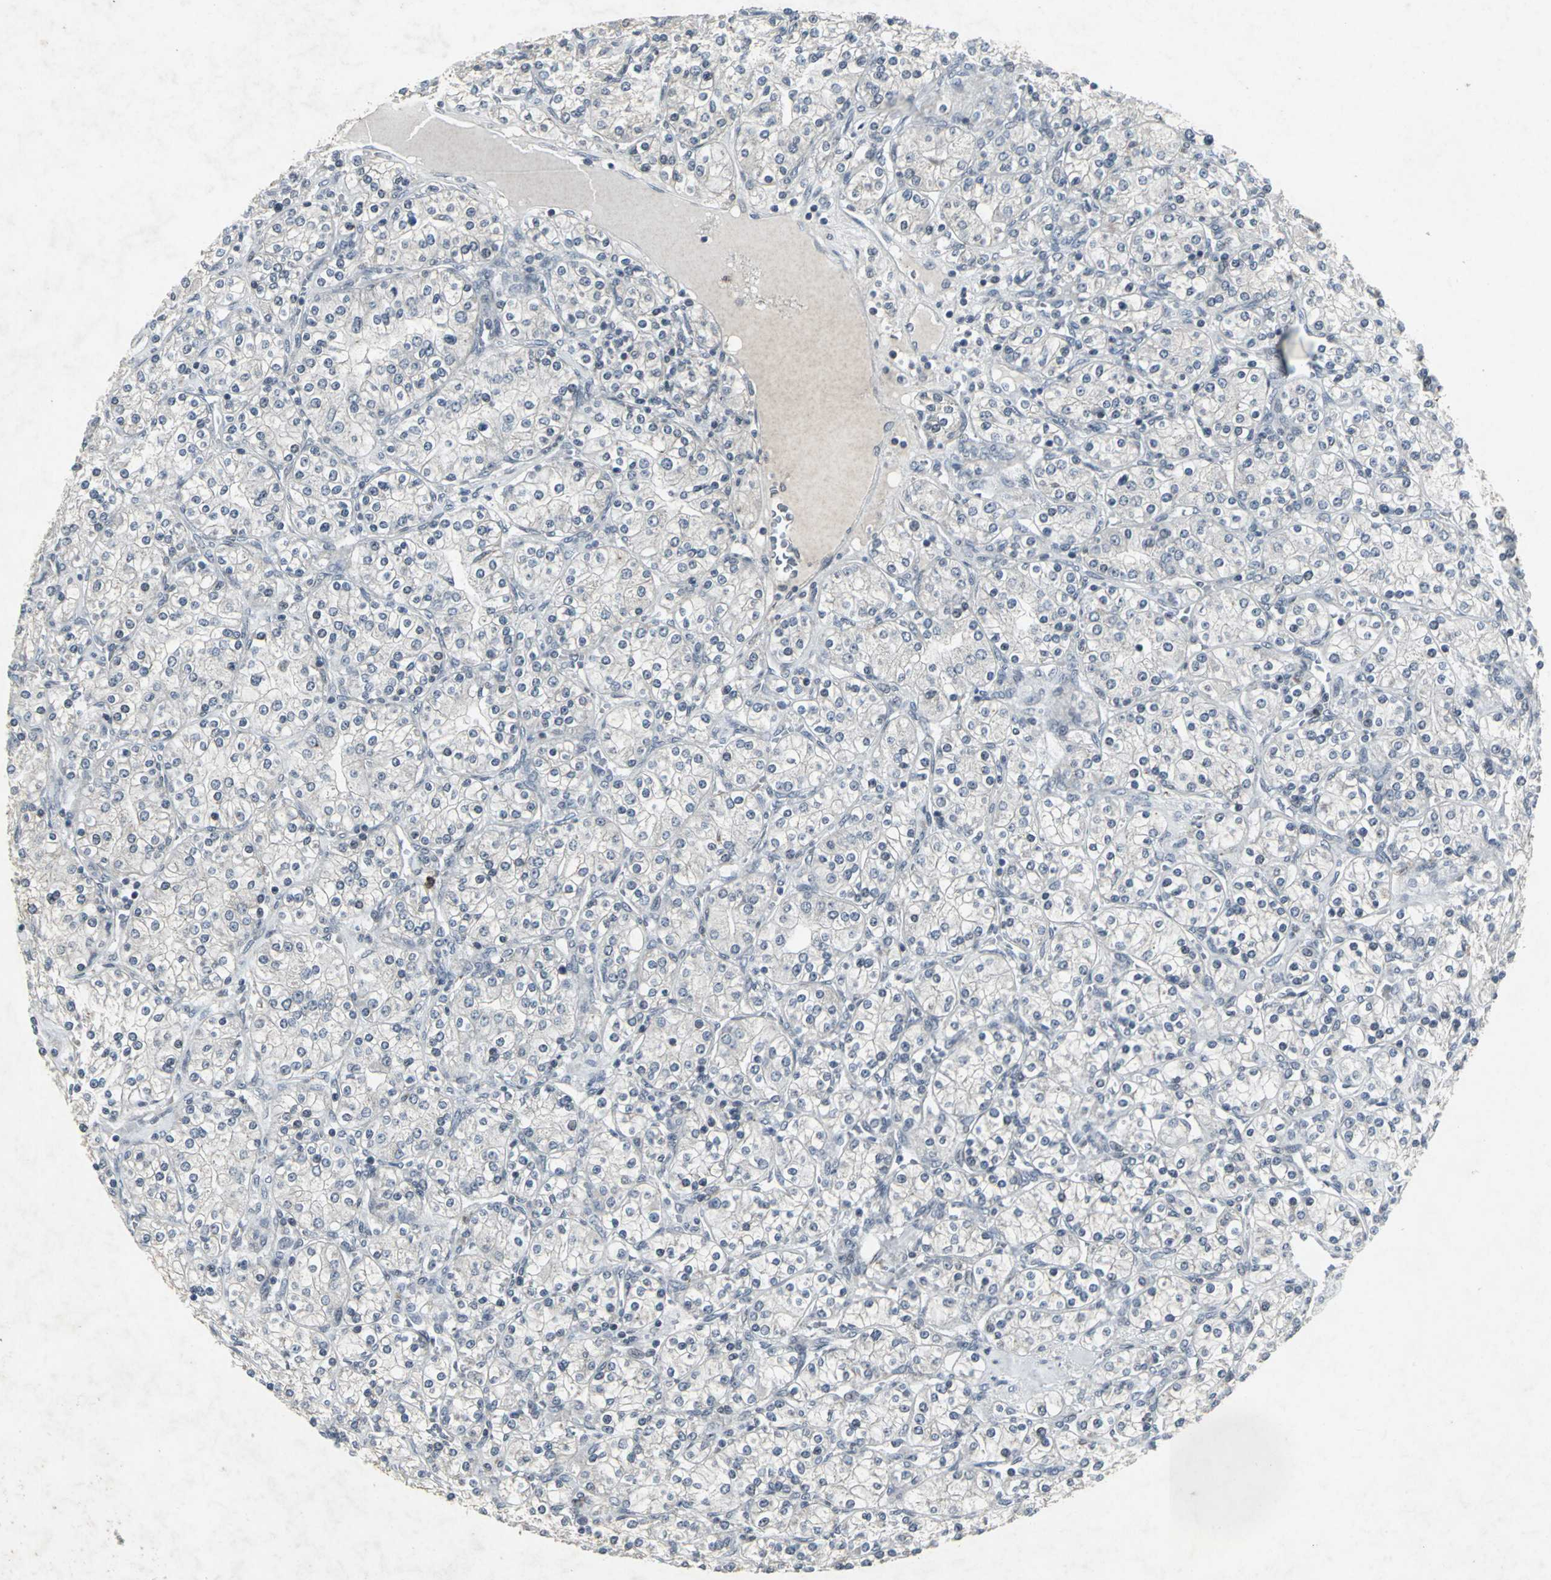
{"staining": {"intensity": "negative", "quantity": "none", "location": "none"}, "tissue": "renal cancer", "cell_type": "Tumor cells", "image_type": "cancer", "snomed": [{"axis": "morphology", "description": "Adenocarcinoma, NOS"}, {"axis": "topography", "description": "Kidney"}], "caption": "Tumor cells show no significant staining in renal cancer (adenocarcinoma). Brightfield microscopy of immunohistochemistry (IHC) stained with DAB (brown) and hematoxylin (blue), captured at high magnification.", "gene": "BMP4", "patient": {"sex": "male", "age": 77}}